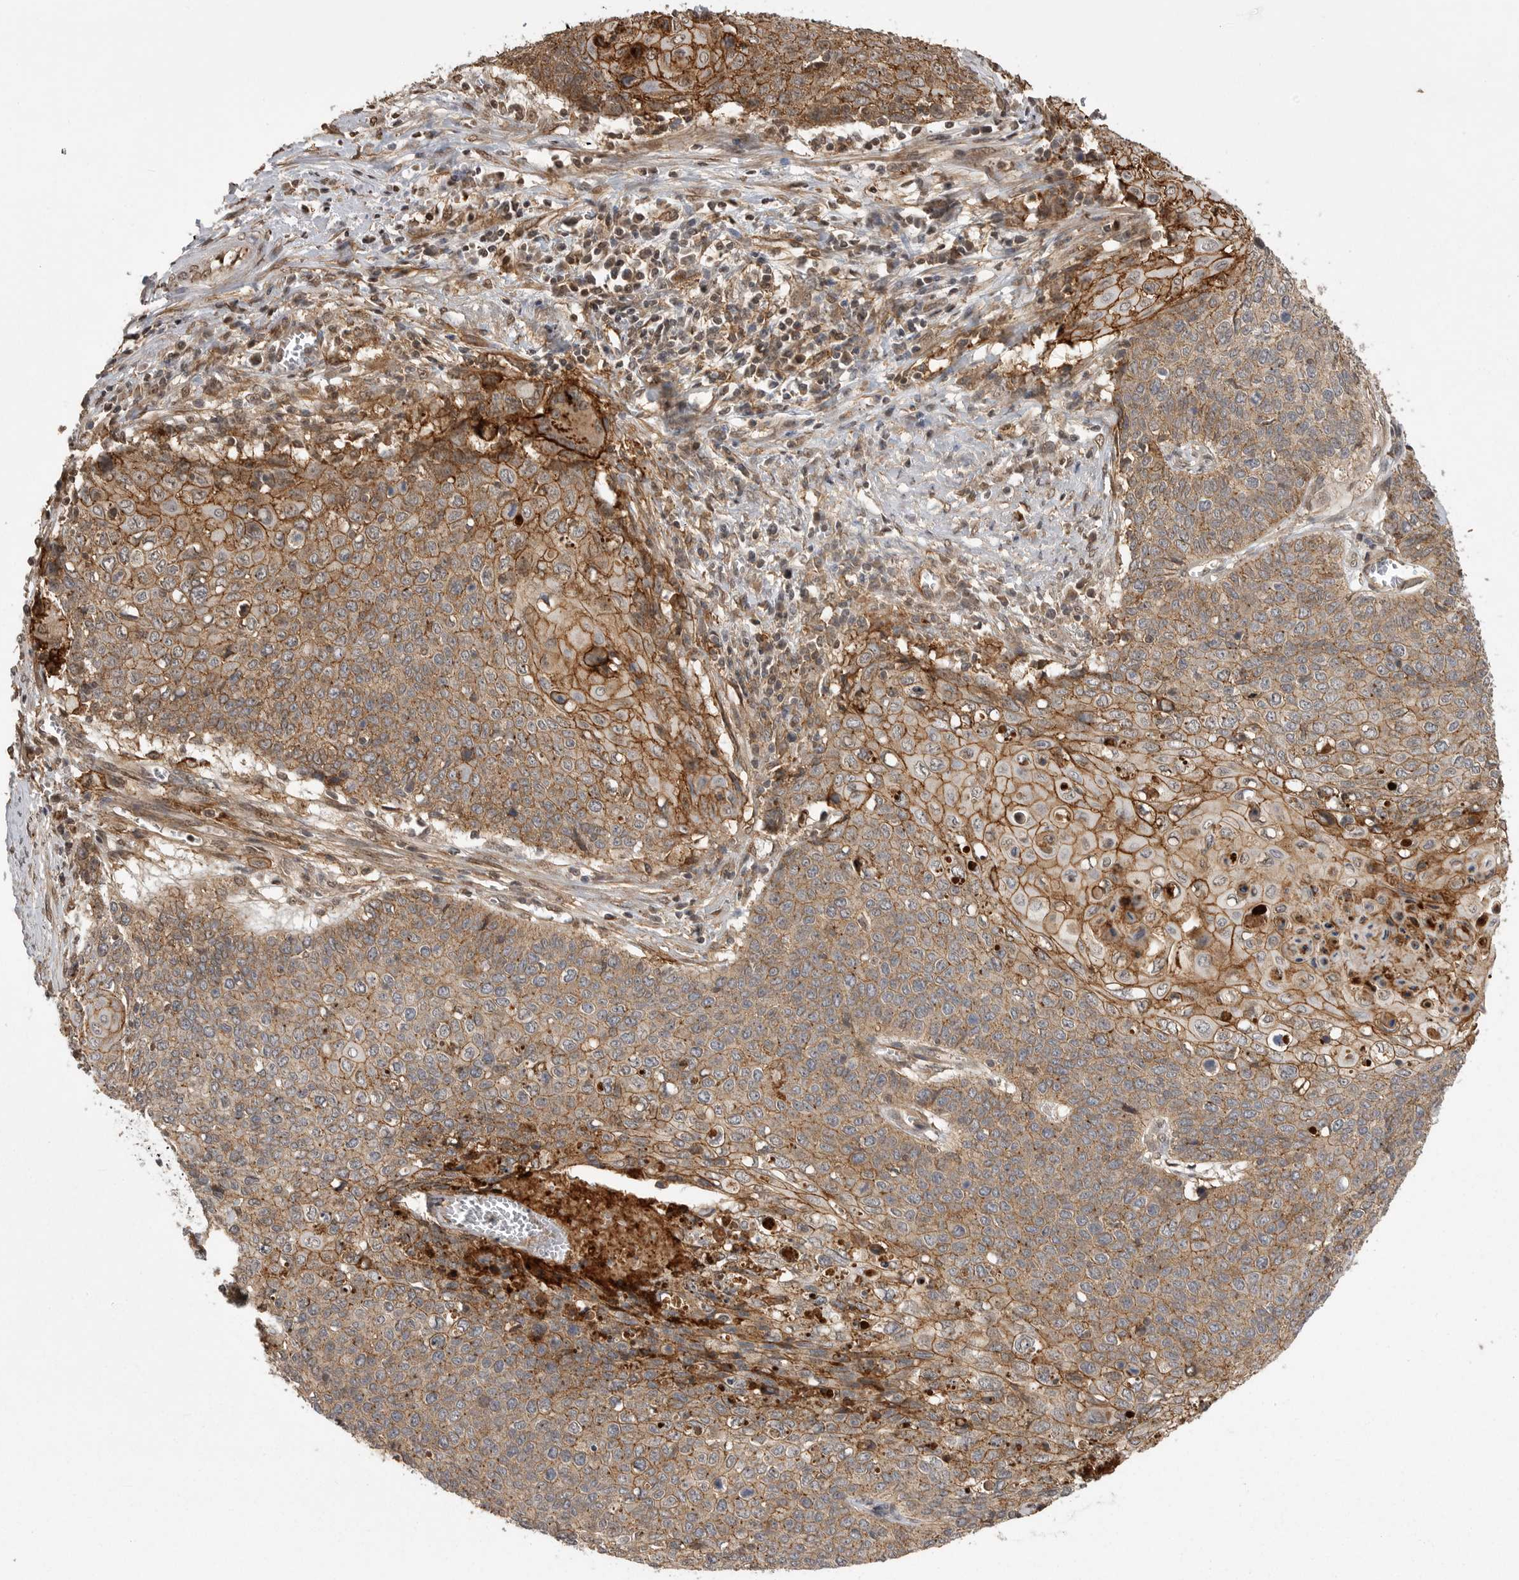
{"staining": {"intensity": "moderate", "quantity": ">75%", "location": "cytoplasmic/membranous"}, "tissue": "cervical cancer", "cell_type": "Tumor cells", "image_type": "cancer", "snomed": [{"axis": "morphology", "description": "Squamous cell carcinoma, NOS"}, {"axis": "topography", "description": "Cervix"}], "caption": "Cervical cancer stained for a protein (brown) shows moderate cytoplasmic/membranous positive staining in approximately >75% of tumor cells.", "gene": "NECTIN1", "patient": {"sex": "female", "age": 39}}